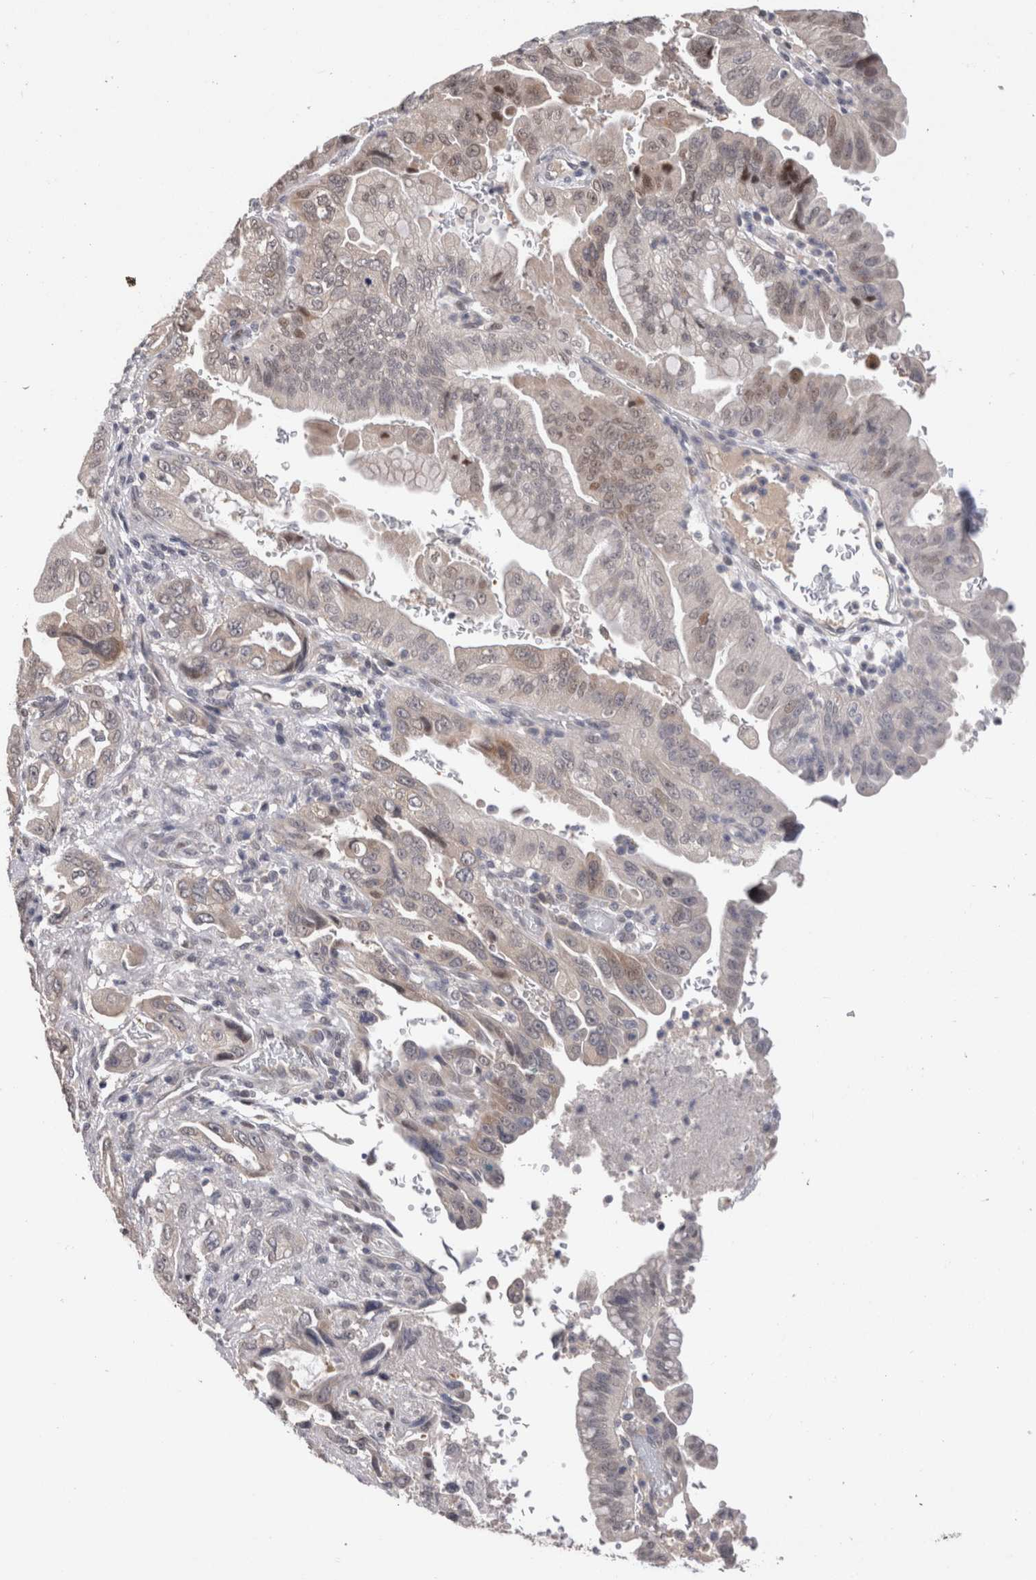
{"staining": {"intensity": "moderate", "quantity": "<25%", "location": "nuclear"}, "tissue": "pancreatic cancer", "cell_type": "Tumor cells", "image_type": "cancer", "snomed": [{"axis": "morphology", "description": "Adenocarcinoma, NOS"}, {"axis": "topography", "description": "Pancreas"}], "caption": "The photomicrograph shows a brown stain indicating the presence of a protein in the nuclear of tumor cells in pancreatic adenocarcinoma. (IHC, brightfield microscopy, high magnification).", "gene": "CRYBG1", "patient": {"sex": "male", "age": 70}}